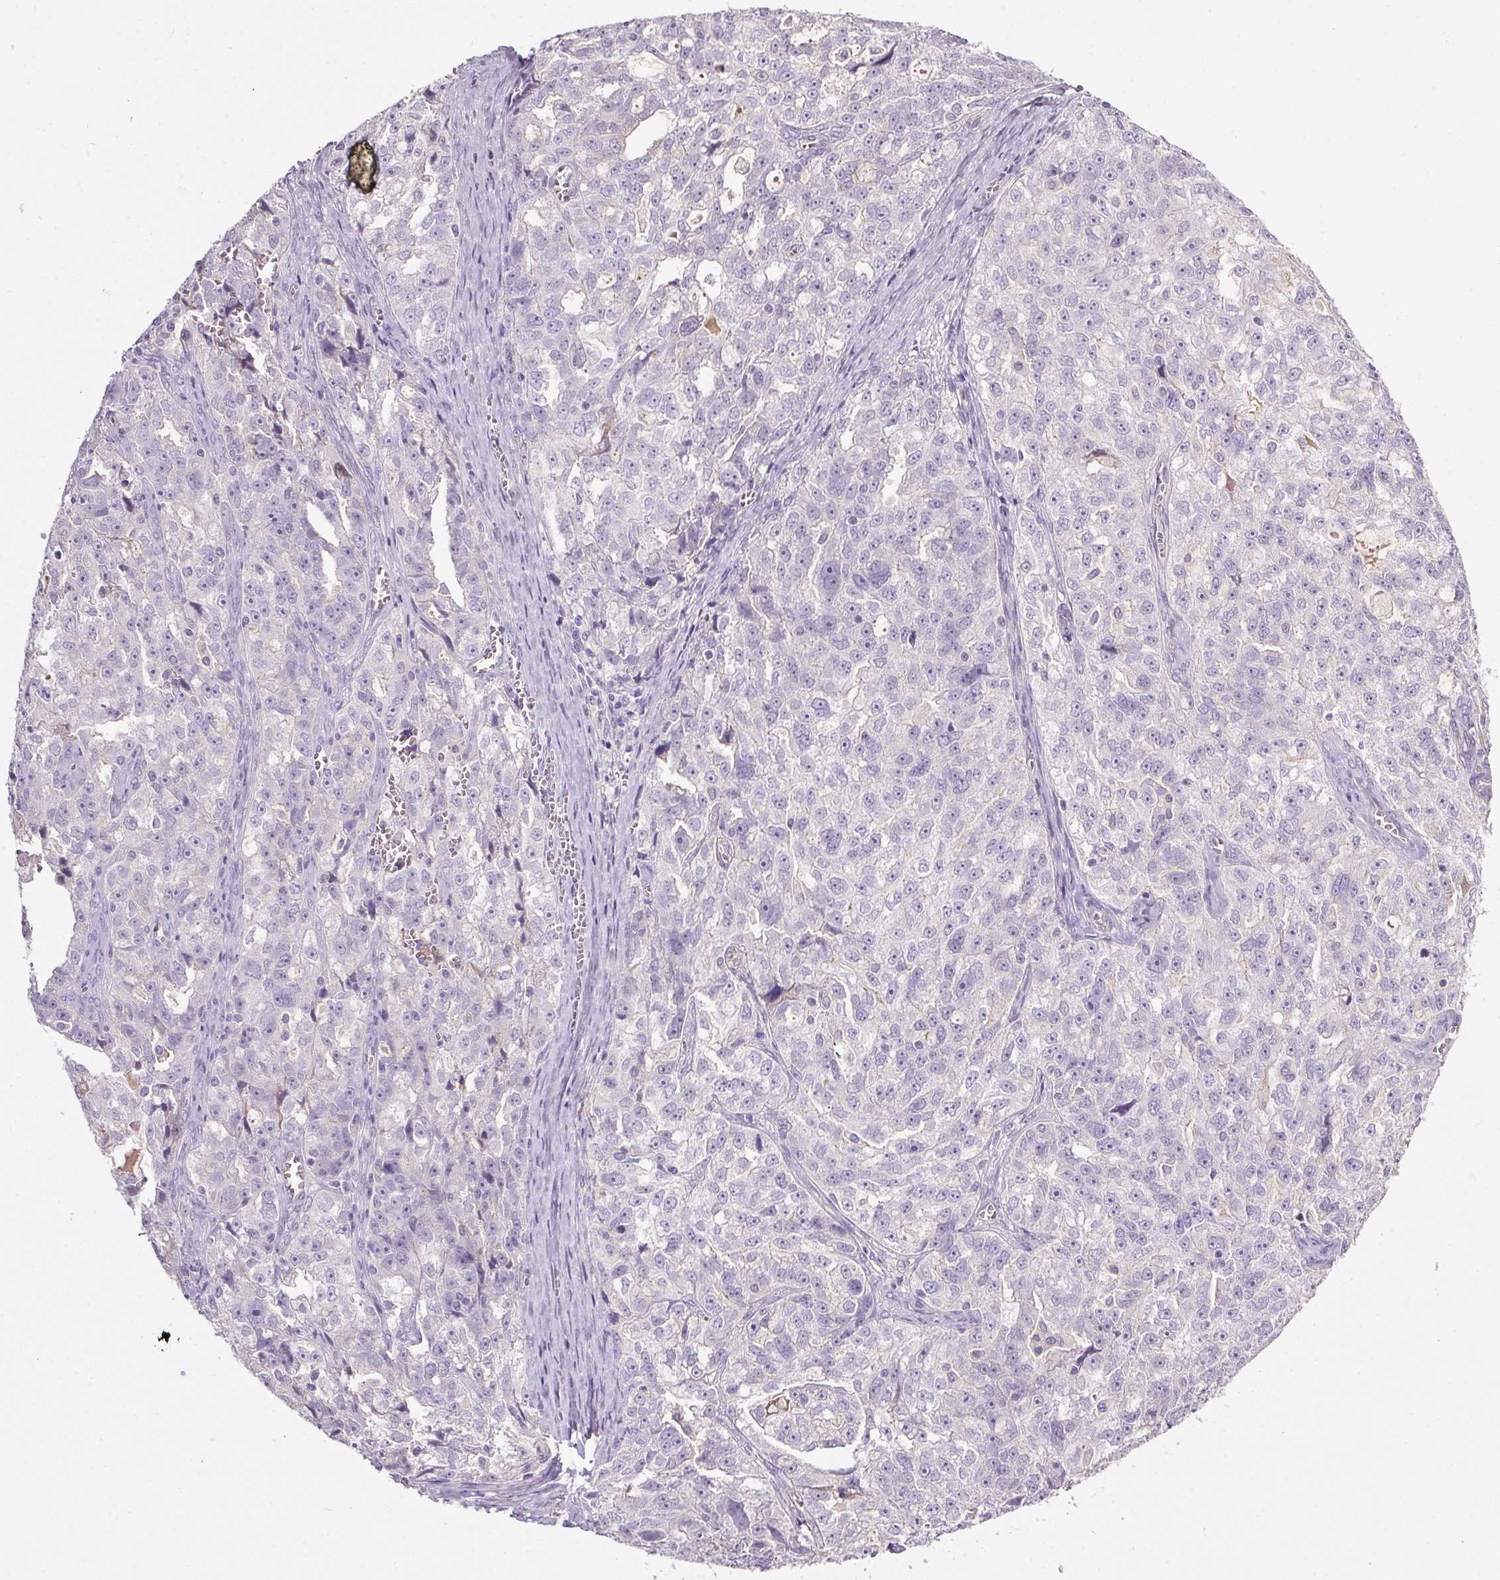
{"staining": {"intensity": "negative", "quantity": "none", "location": "none"}, "tissue": "ovarian cancer", "cell_type": "Tumor cells", "image_type": "cancer", "snomed": [{"axis": "morphology", "description": "Cystadenocarcinoma, serous, NOS"}, {"axis": "topography", "description": "Ovary"}], "caption": "An immunohistochemistry micrograph of ovarian cancer is shown. There is no staining in tumor cells of ovarian cancer.", "gene": "APOC4", "patient": {"sex": "female", "age": 51}}